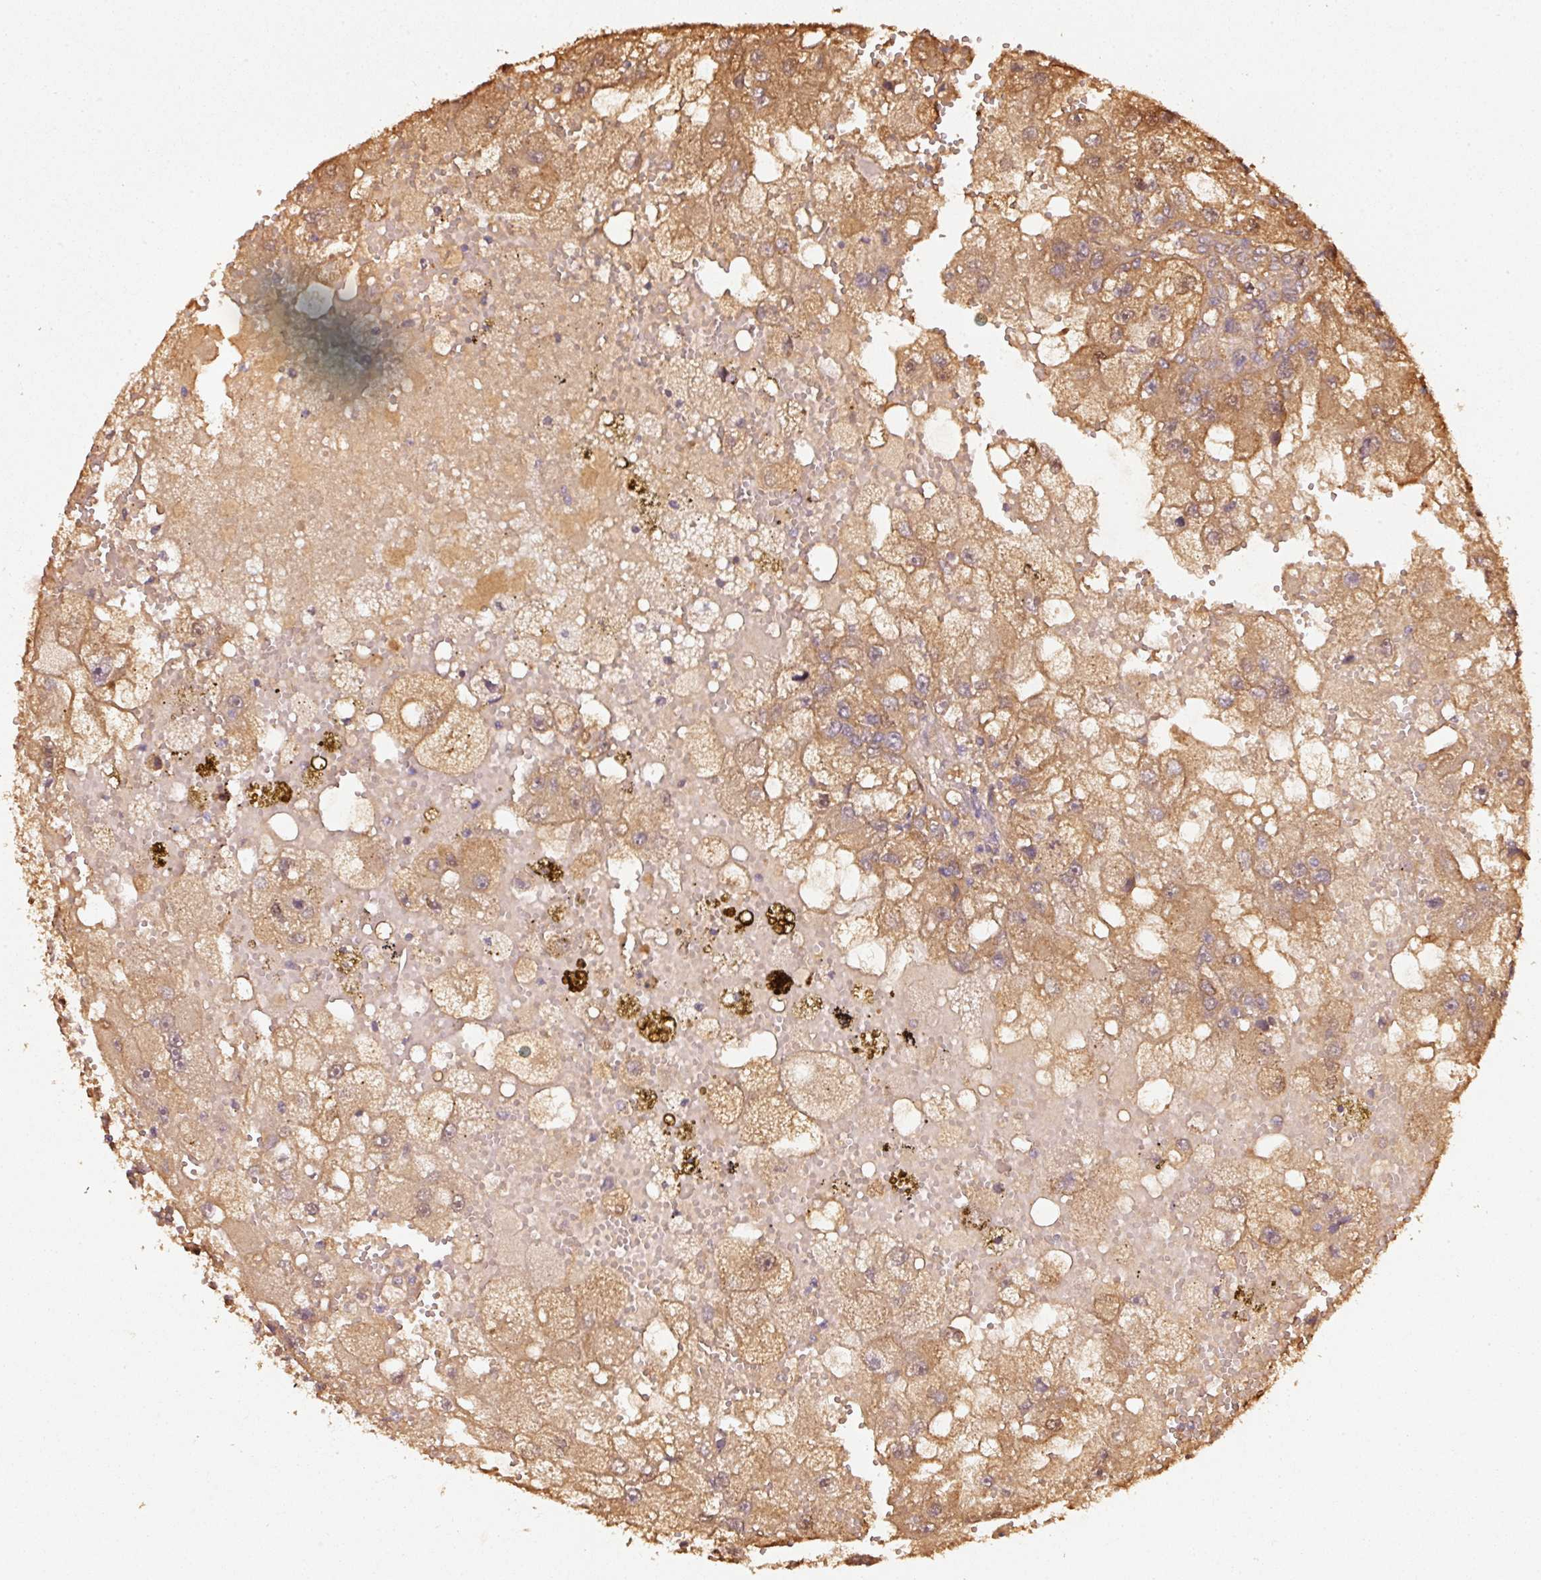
{"staining": {"intensity": "moderate", "quantity": ">75%", "location": "cytoplasmic/membranous"}, "tissue": "renal cancer", "cell_type": "Tumor cells", "image_type": "cancer", "snomed": [{"axis": "morphology", "description": "Adenocarcinoma, NOS"}, {"axis": "topography", "description": "Kidney"}], "caption": "Moderate cytoplasmic/membranous positivity is appreciated in about >75% of tumor cells in renal adenocarcinoma. (Brightfield microscopy of DAB IHC at high magnification).", "gene": "STAU1", "patient": {"sex": "male", "age": 63}}